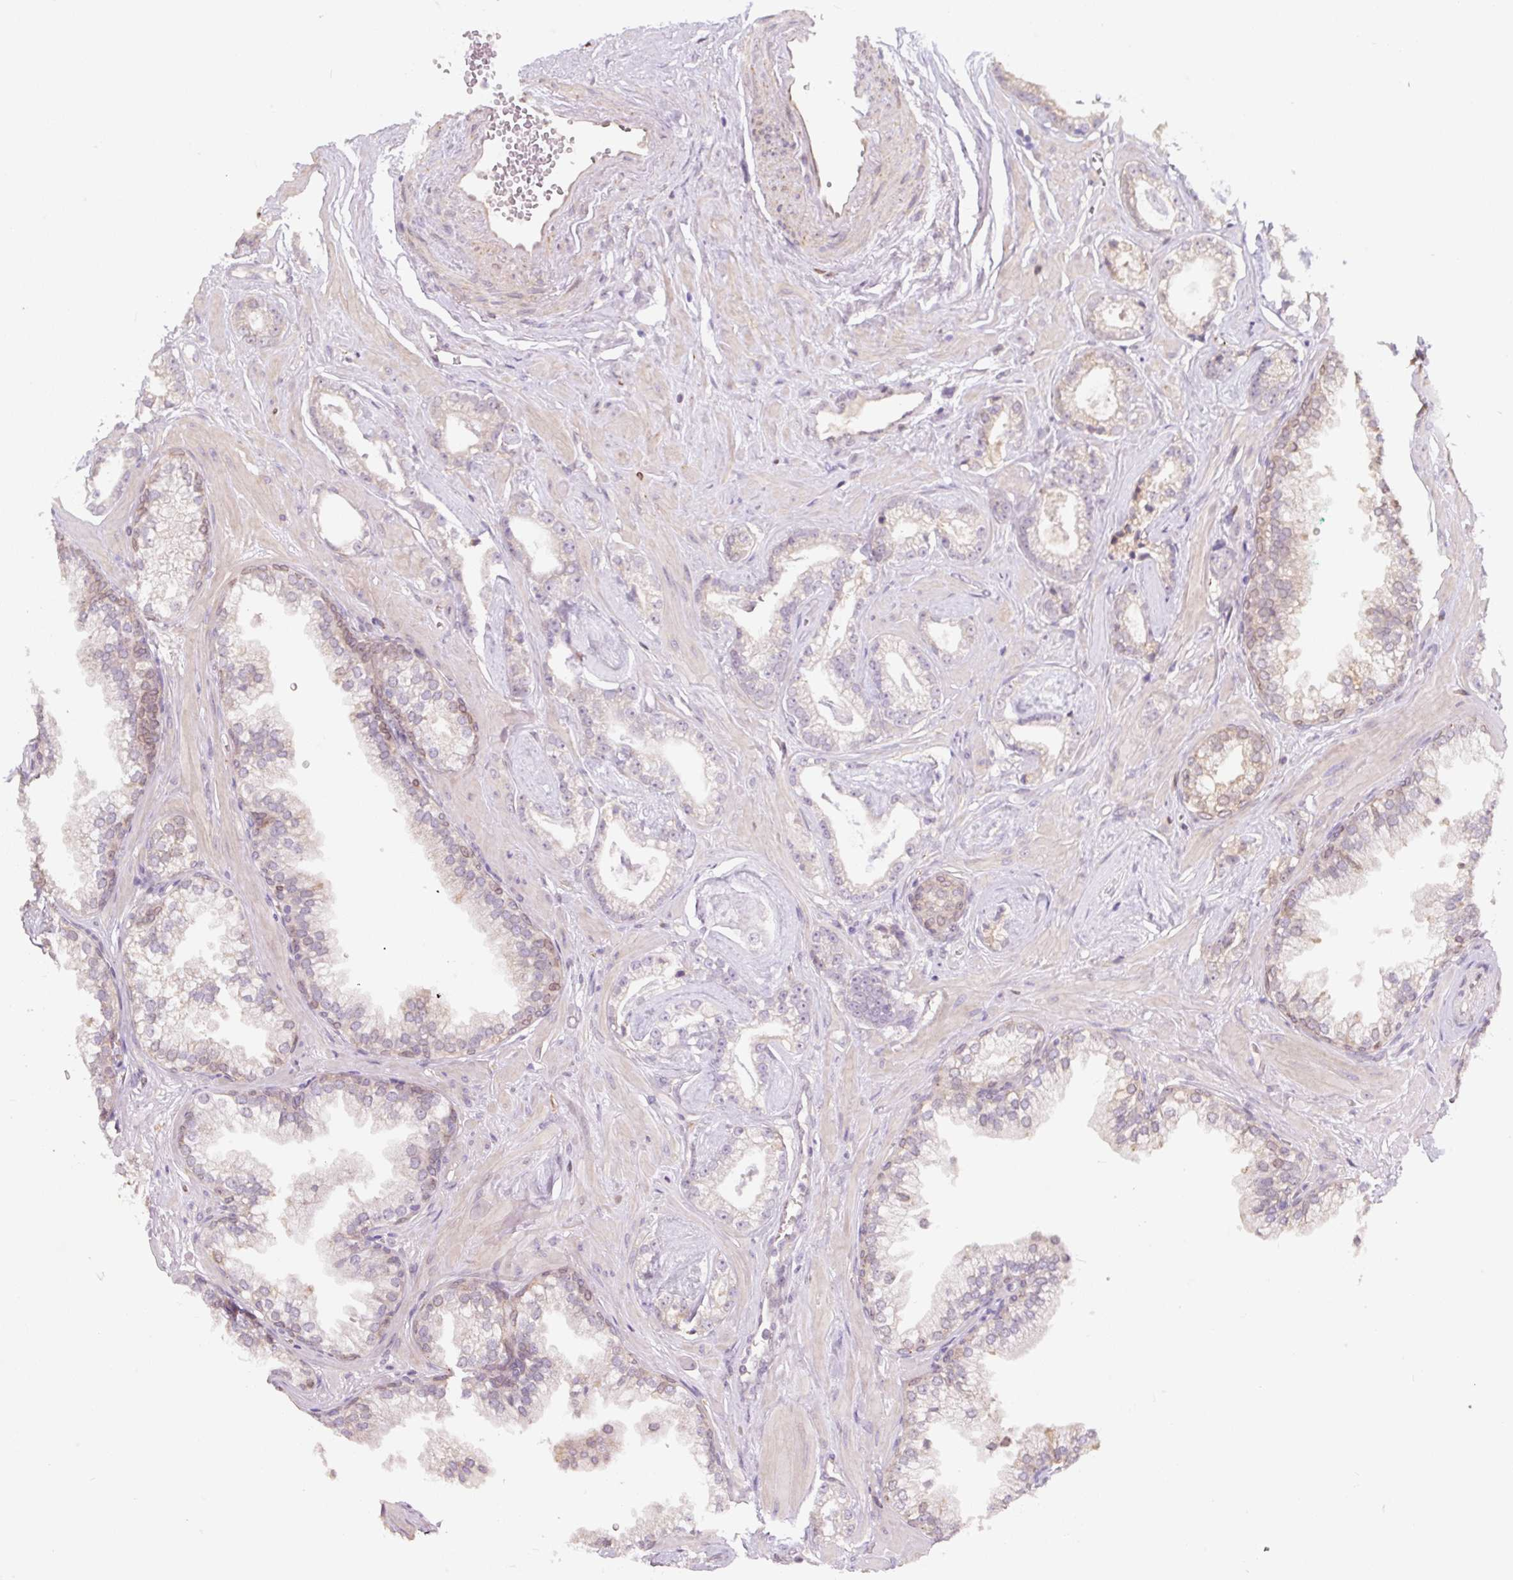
{"staining": {"intensity": "negative", "quantity": "none", "location": "none"}, "tissue": "prostate cancer", "cell_type": "Tumor cells", "image_type": "cancer", "snomed": [{"axis": "morphology", "description": "Adenocarcinoma, Low grade"}, {"axis": "topography", "description": "Prostate"}], "caption": "IHC histopathology image of neoplastic tissue: human prostate low-grade adenocarcinoma stained with DAB exhibits no significant protein staining in tumor cells.", "gene": "ASRGL1", "patient": {"sex": "male", "age": 60}}